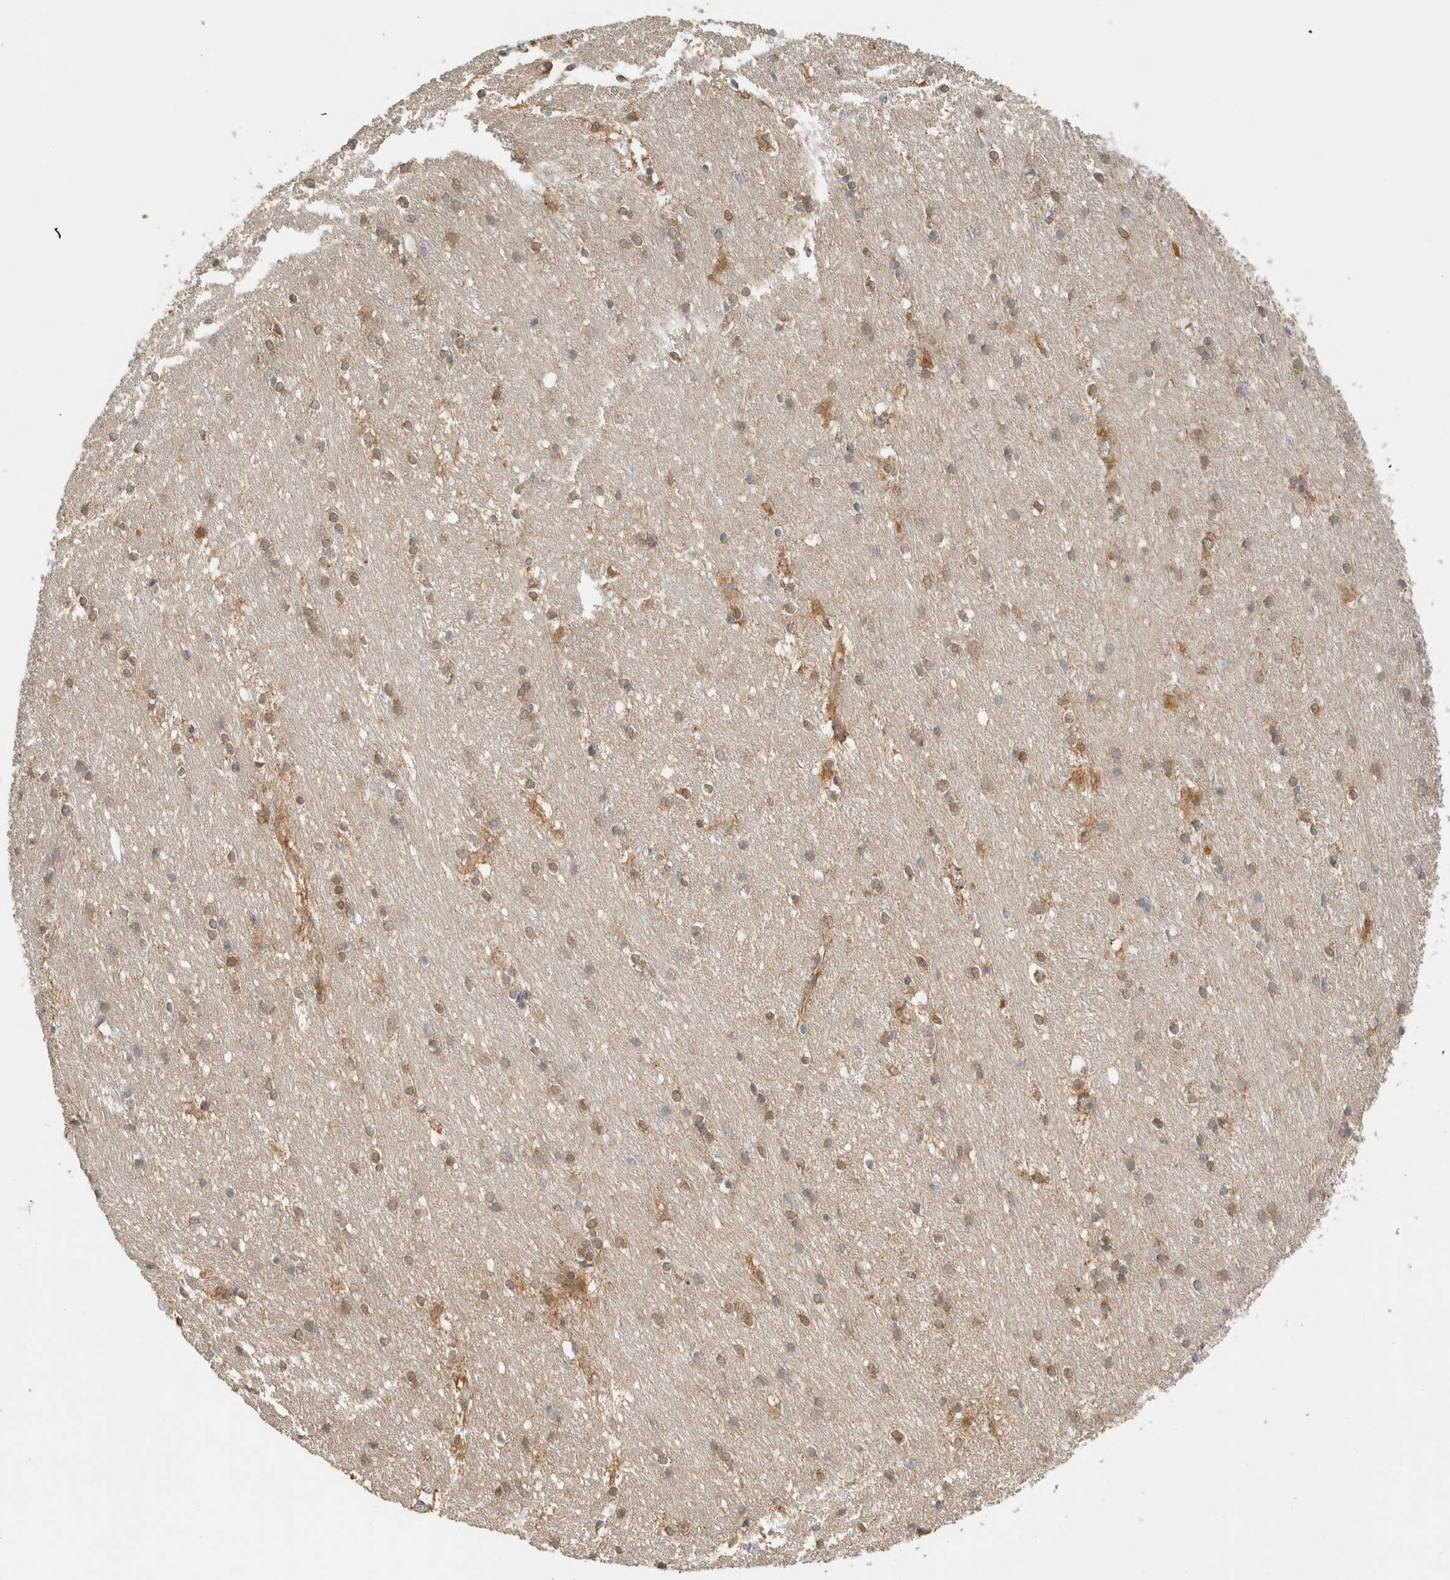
{"staining": {"intensity": "moderate", "quantity": "25%-75%", "location": "cytoplasmic/membranous"}, "tissue": "caudate", "cell_type": "Glial cells", "image_type": "normal", "snomed": [{"axis": "morphology", "description": "Normal tissue, NOS"}, {"axis": "topography", "description": "Lateral ventricle wall"}], "caption": "Caudate stained for a protein demonstrates moderate cytoplasmic/membranous positivity in glial cells. The staining is performed using DAB (3,3'-diaminobenzidine) brown chromogen to label protein expression. The nuclei are counter-stained blue using hematoxylin.", "gene": "CA13", "patient": {"sex": "female", "age": 19}}